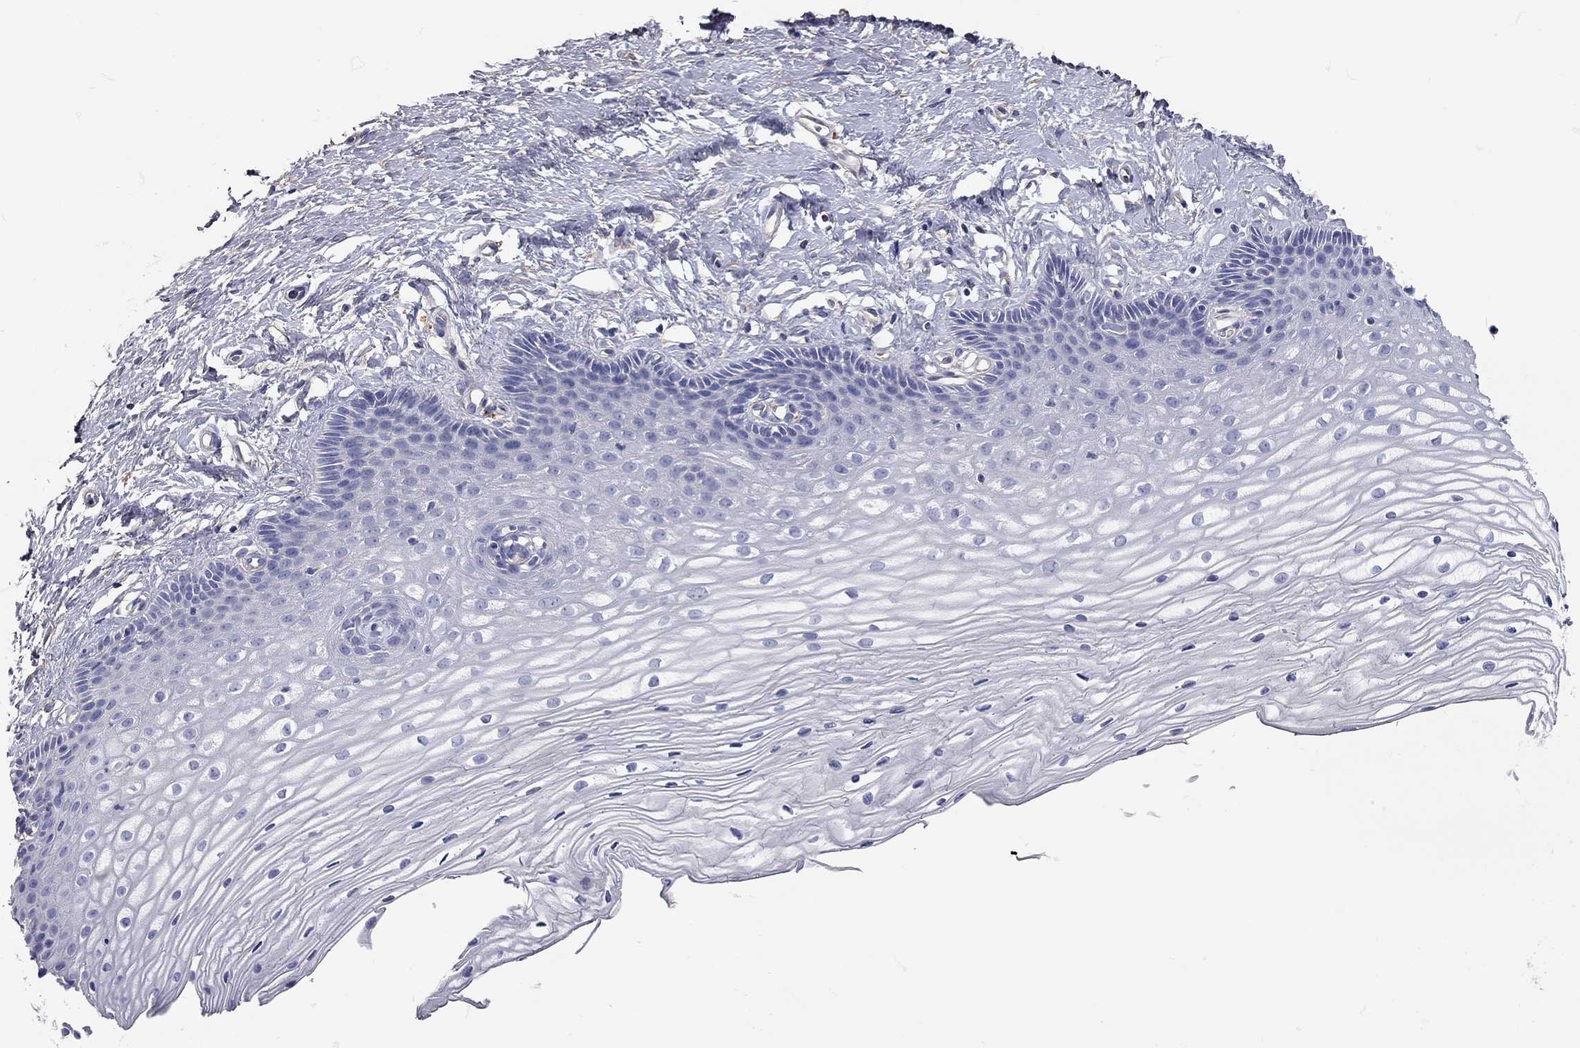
{"staining": {"intensity": "negative", "quantity": "none", "location": "none"}, "tissue": "cervix", "cell_type": "Glandular cells", "image_type": "normal", "snomed": [{"axis": "morphology", "description": "Normal tissue, NOS"}, {"axis": "topography", "description": "Cervix"}], "caption": "Immunohistochemical staining of normal human cervix demonstrates no significant expression in glandular cells.", "gene": "C10orf90", "patient": {"sex": "female", "age": 40}}